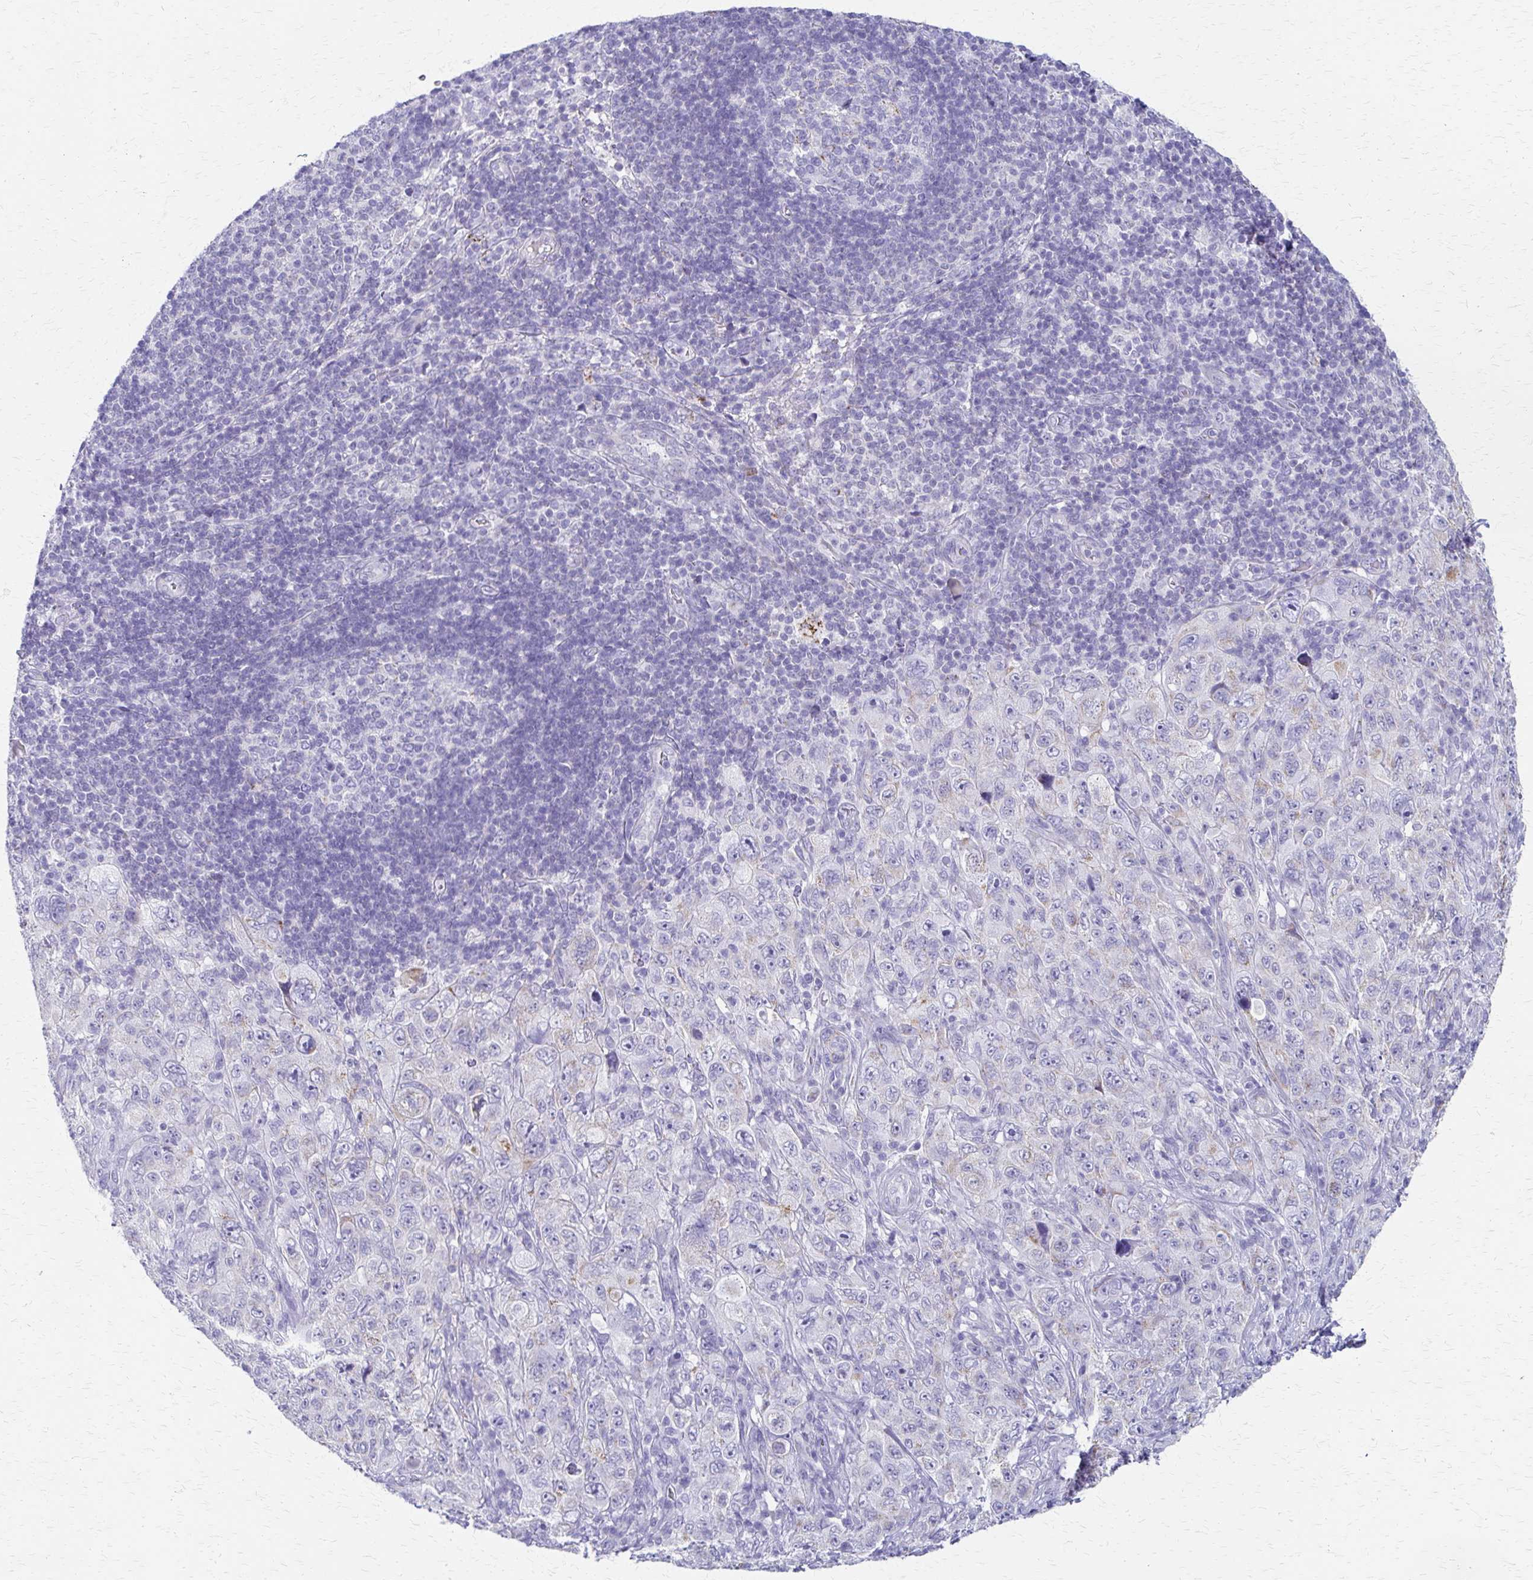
{"staining": {"intensity": "negative", "quantity": "none", "location": "none"}, "tissue": "pancreatic cancer", "cell_type": "Tumor cells", "image_type": "cancer", "snomed": [{"axis": "morphology", "description": "Adenocarcinoma, NOS"}, {"axis": "topography", "description": "Pancreas"}], "caption": "Protein analysis of adenocarcinoma (pancreatic) shows no significant expression in tumor cells.", "gene": "ZSCAN5B", "patient": {"sex": "male", "age": 68}}